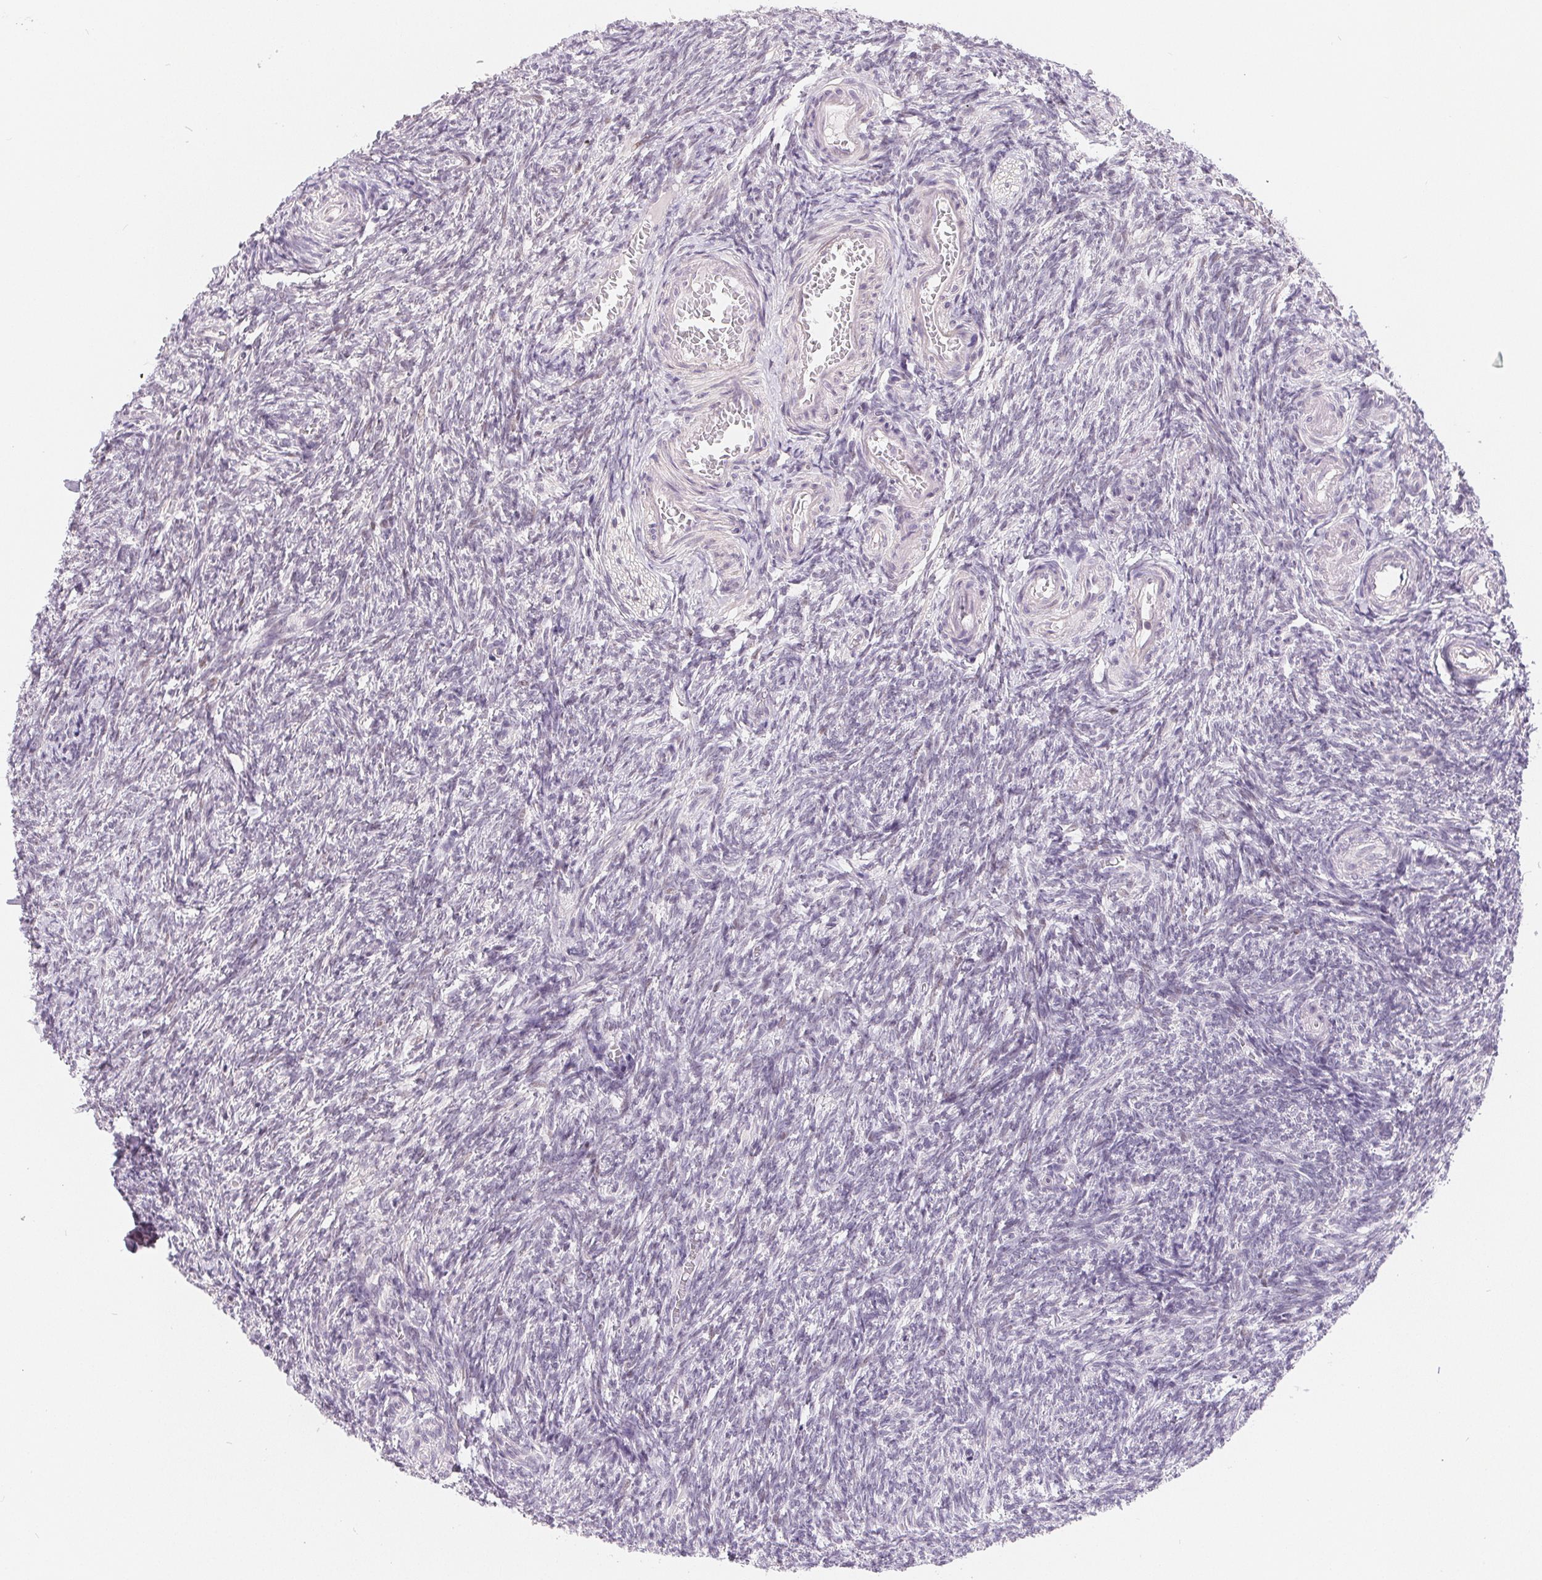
{"staining": {"intensity": "weak", "quantity": "<25%", "location": "nuclear"}, "tissue": "ovary", "cell_type": "Ovarian stroma cells", "image_type": "normal", "snomed": [{"axis": "morphology", "description": "Normal tissue, NOS"}, {"axis": "topography", "description": "Ovary"}], "caption": "Immunohistochemistry (IHC) image of normal ovary: ovary stained with DAB reveals no significant protein expression in ovarian stroma cells. The staining was performed using DAB (3,3'-diaminobenzidine) to visualize the protein expression in brown, while the nuclei were stained in blue with hematoxylin (Magnification: 20x).", "gene": "LCA5L", "patient": {"sex": "female", "age": 39}}